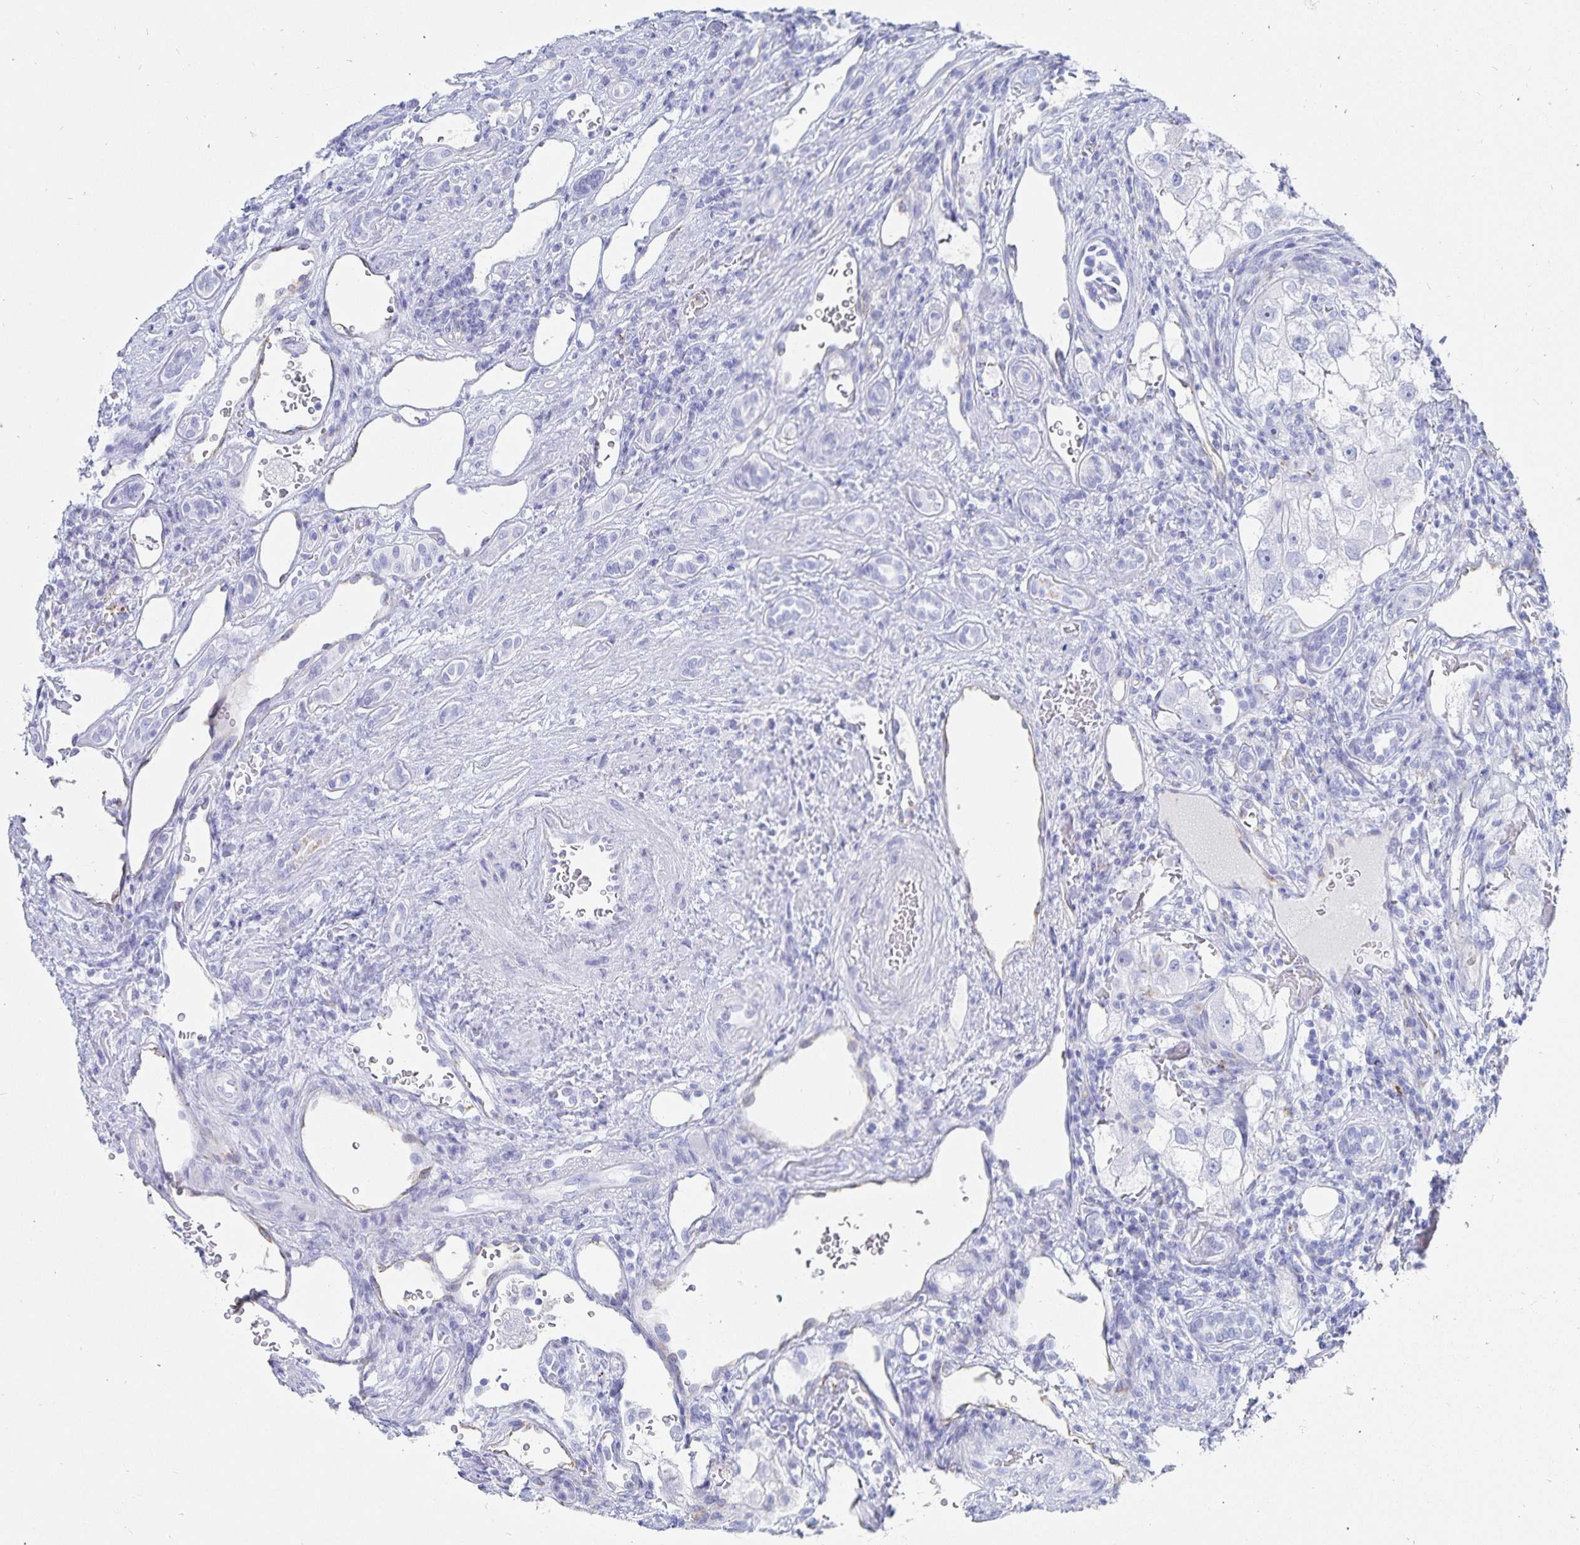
{"staining": {"intensity": "negative", "quantity": "none", "location": "none"}, "tissue": "renal cancer", "cell_type": "Tumor cells", "image_type": "cancer", "snomed": [{"axis": "morphology", "description": "Adenocarcinoma, NOS"}, {"axis": "topography", "description": "Kidney"}], "caption": "IHC of renal adenocarcinoma shows no staining in tumor cells. (DAB (3,3'-diaminobenzidine) immunohistochemistry, high magnification).", "gene": "INSL5", "patient": {"sex": "male", "age": 63}}